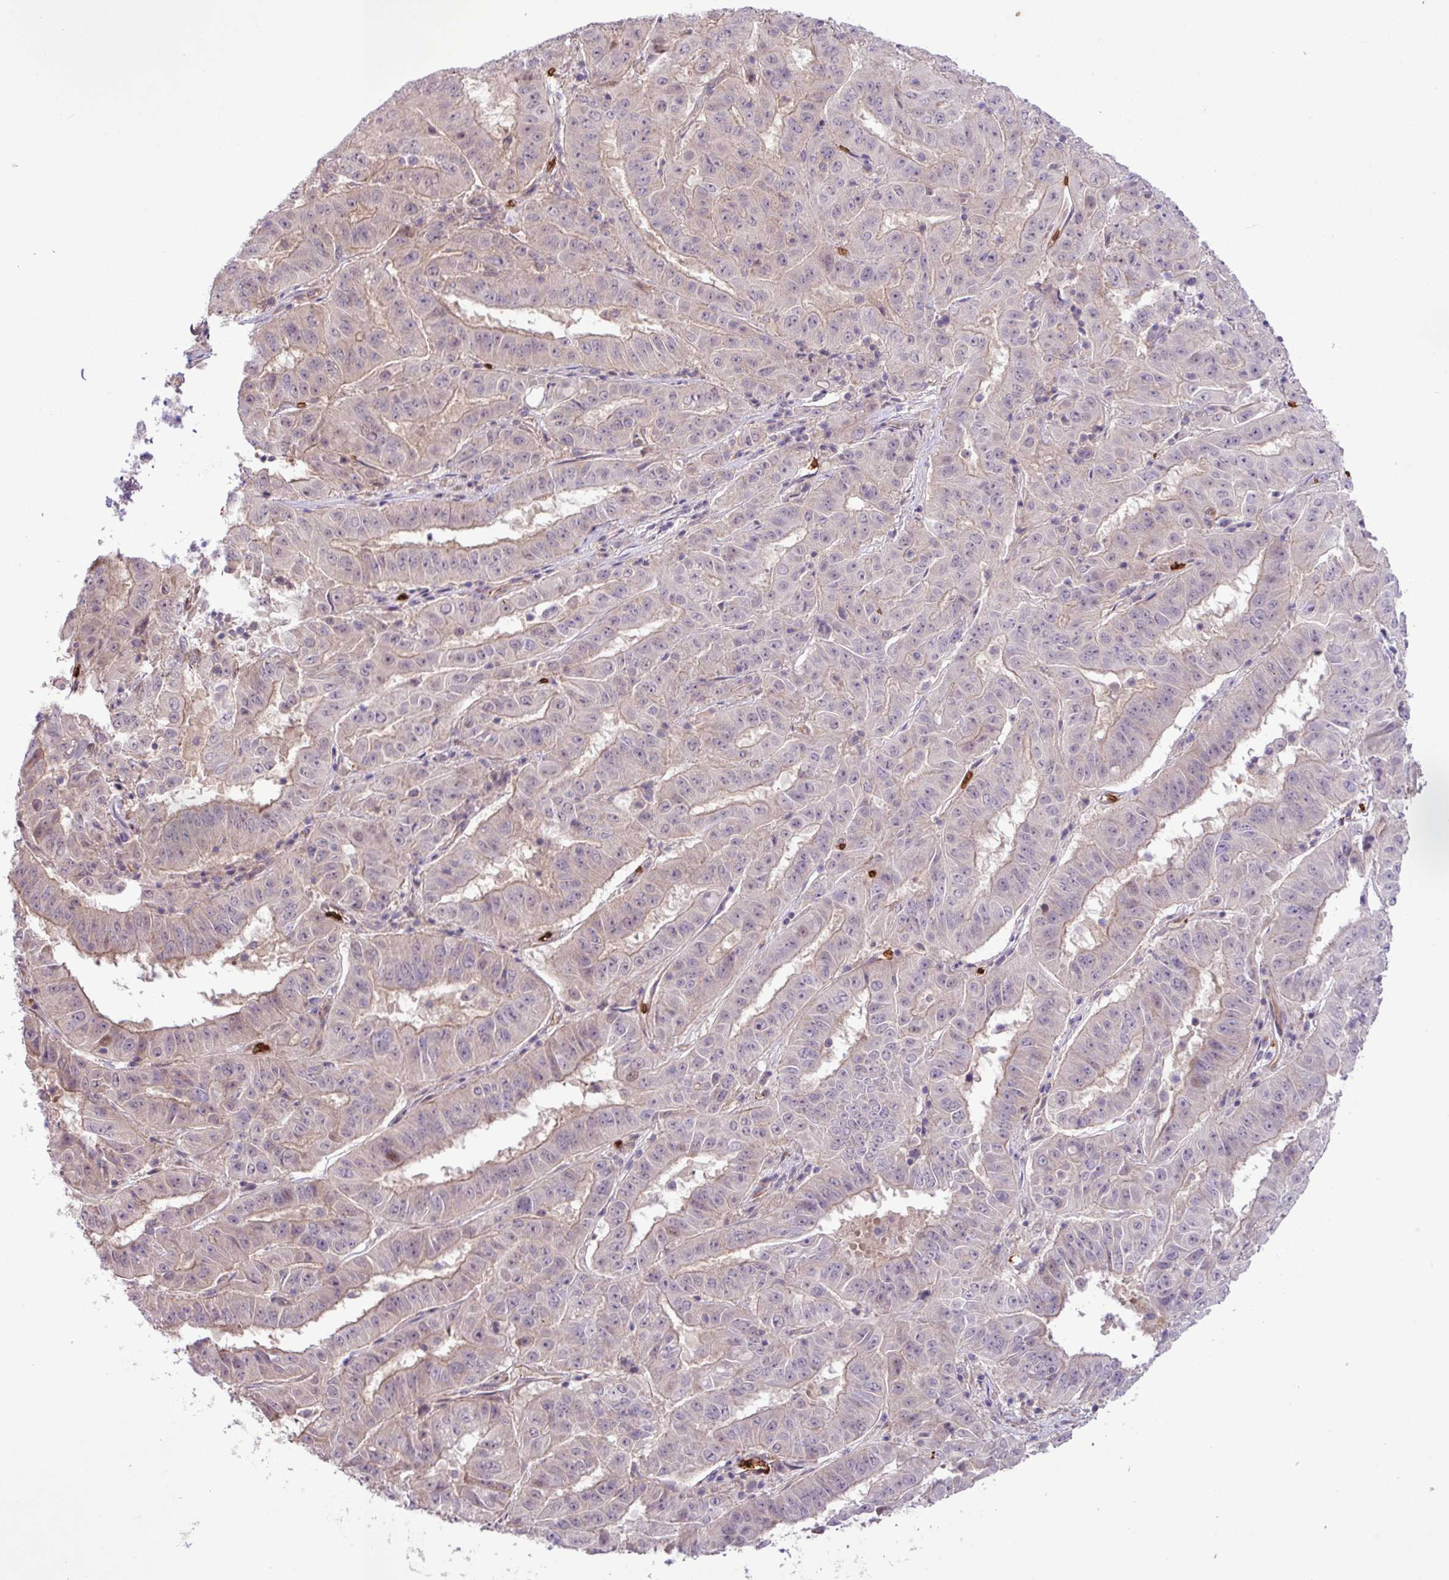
{"staining": {"intensity": "weak", "quantity": "25%-75%", "location": "cytoplasmic/membranous"}, "tissue": "pancreatic cancer", "cell_type": "Tumor cells", "image_type": "cancer", "snomed": [{"axis": "morphology", "description": "Adenocarcinoma, NOS"}, {"axis": "topography", "description": "Pancreas"}], "caption": "This is a photomicrograph of immunohistochemistry (IHC) staining of pancreatic cancer (adenocarcinoma), which shows weak expression in the cytoplasmic/membranous of tumor cells.", "gene": "RAD21L1", "patient": {"sex": "male", "age": 63}}